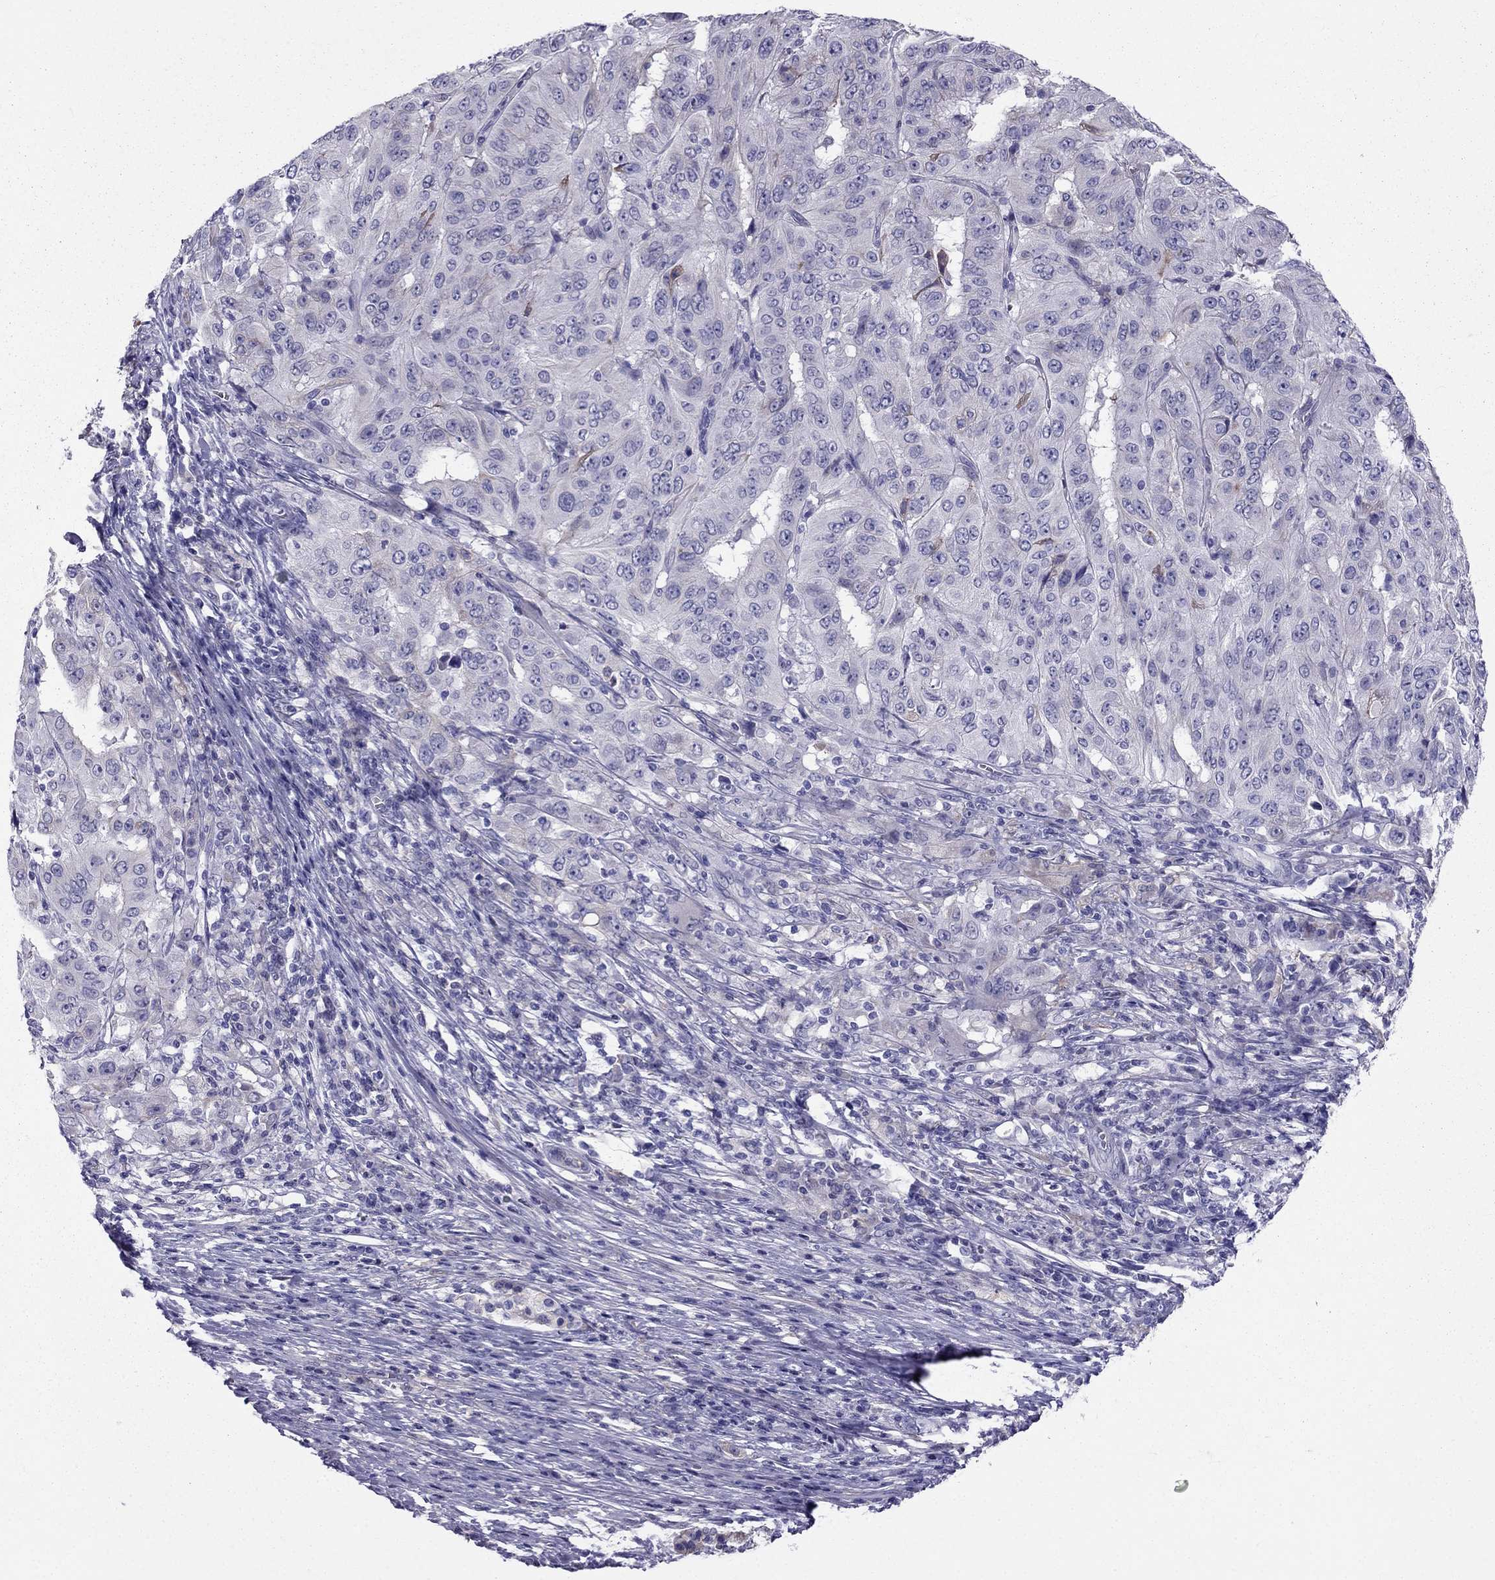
{"staining": {"intensity": "negative", "quantity": "none", "location": "none"}, "tissue": "pancreatic cancer", "cell_type": "Tumor cells", "image_type": "cancer", "snomed": [{"axis": "morphology", "description": "Adenocarcinoma, NOS"}, {"axis": "topography", "description": "Pancreas"}], "caption": "Immunohistochemical staining of pancreatic cancer displays no significant staining in tumor cells.", "gene": "TBC1D21", "patient": {"sex": "male", "age": 63}}